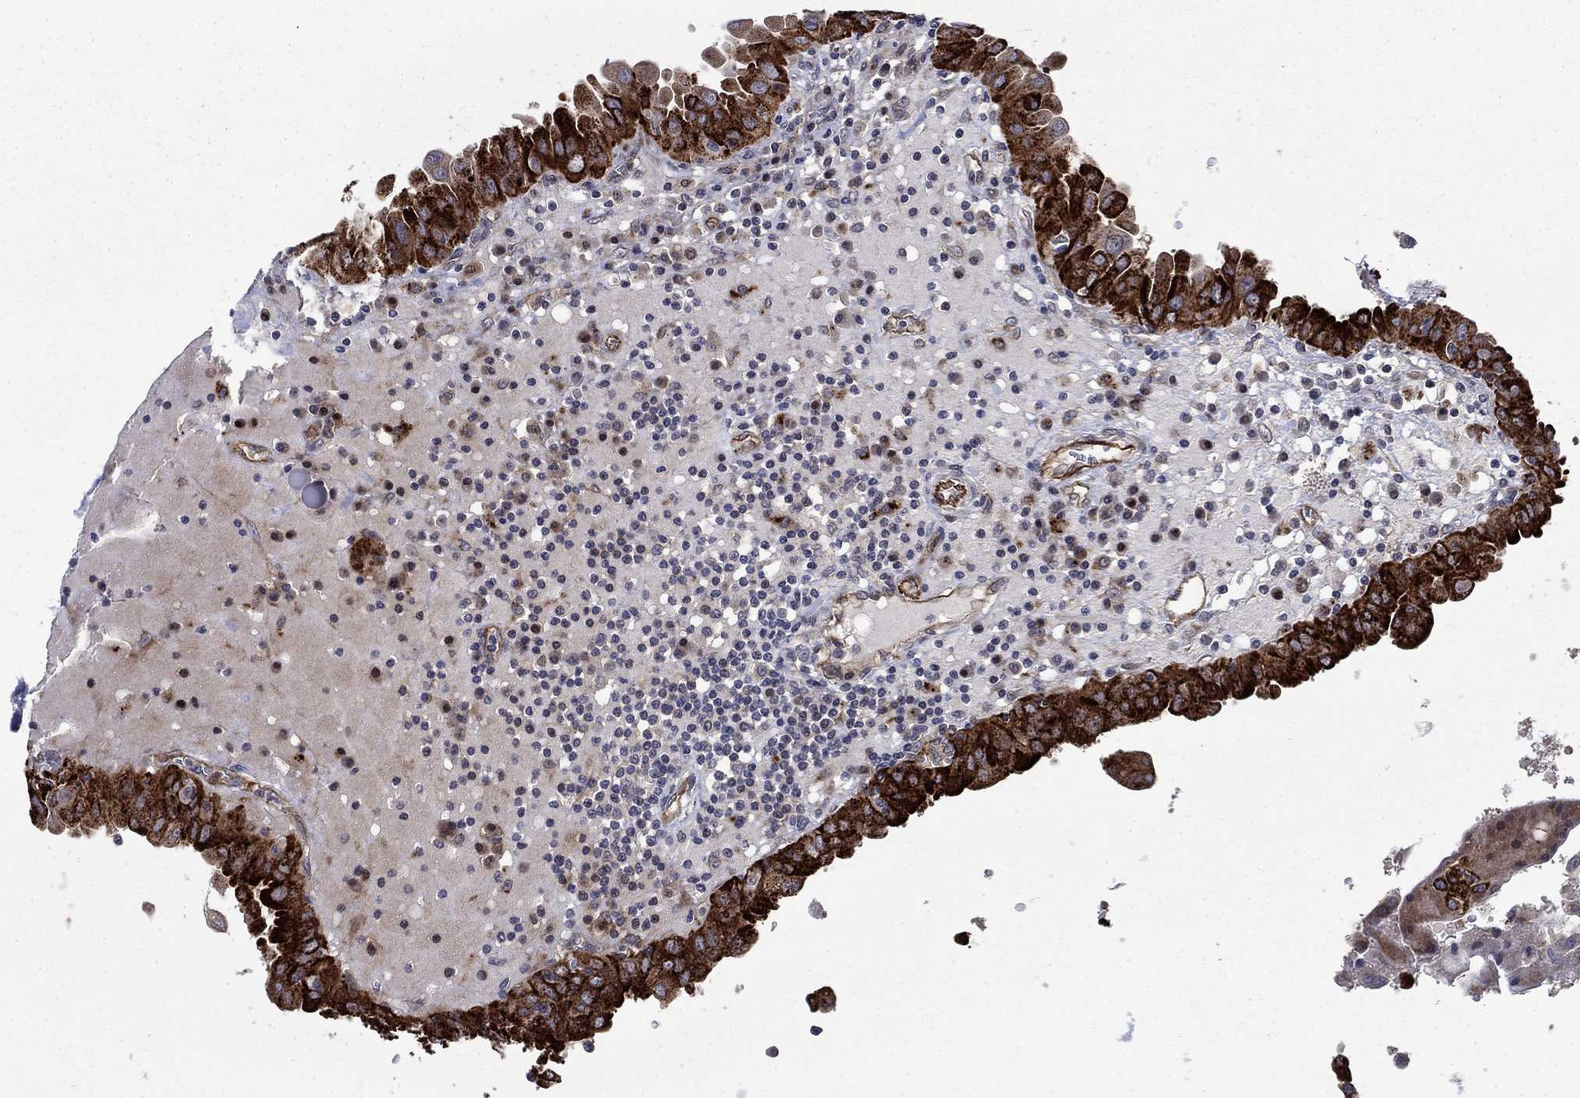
{"staining": {"intensity": "strong", "quantity": ">75%", "location": "cytoplasmic/membranous"}, "tissue": "thyroid cancer", "cell_type": "Tumor cells", "image_type": "cancer", "snomed": [{"axis": "morphology", "description": "Papillary adenocarcinoma, NOS"}, {"axis": "topography", "description": "Thyroid gland"}], "caption": "A brown stain highlights strong cytoplasmic/membranous expression of a protein in human thyroid papillary adenocarcinoma tumor cells.", "gene": "SLC7A1", "patient": {"sex": "female", "age": 37}}